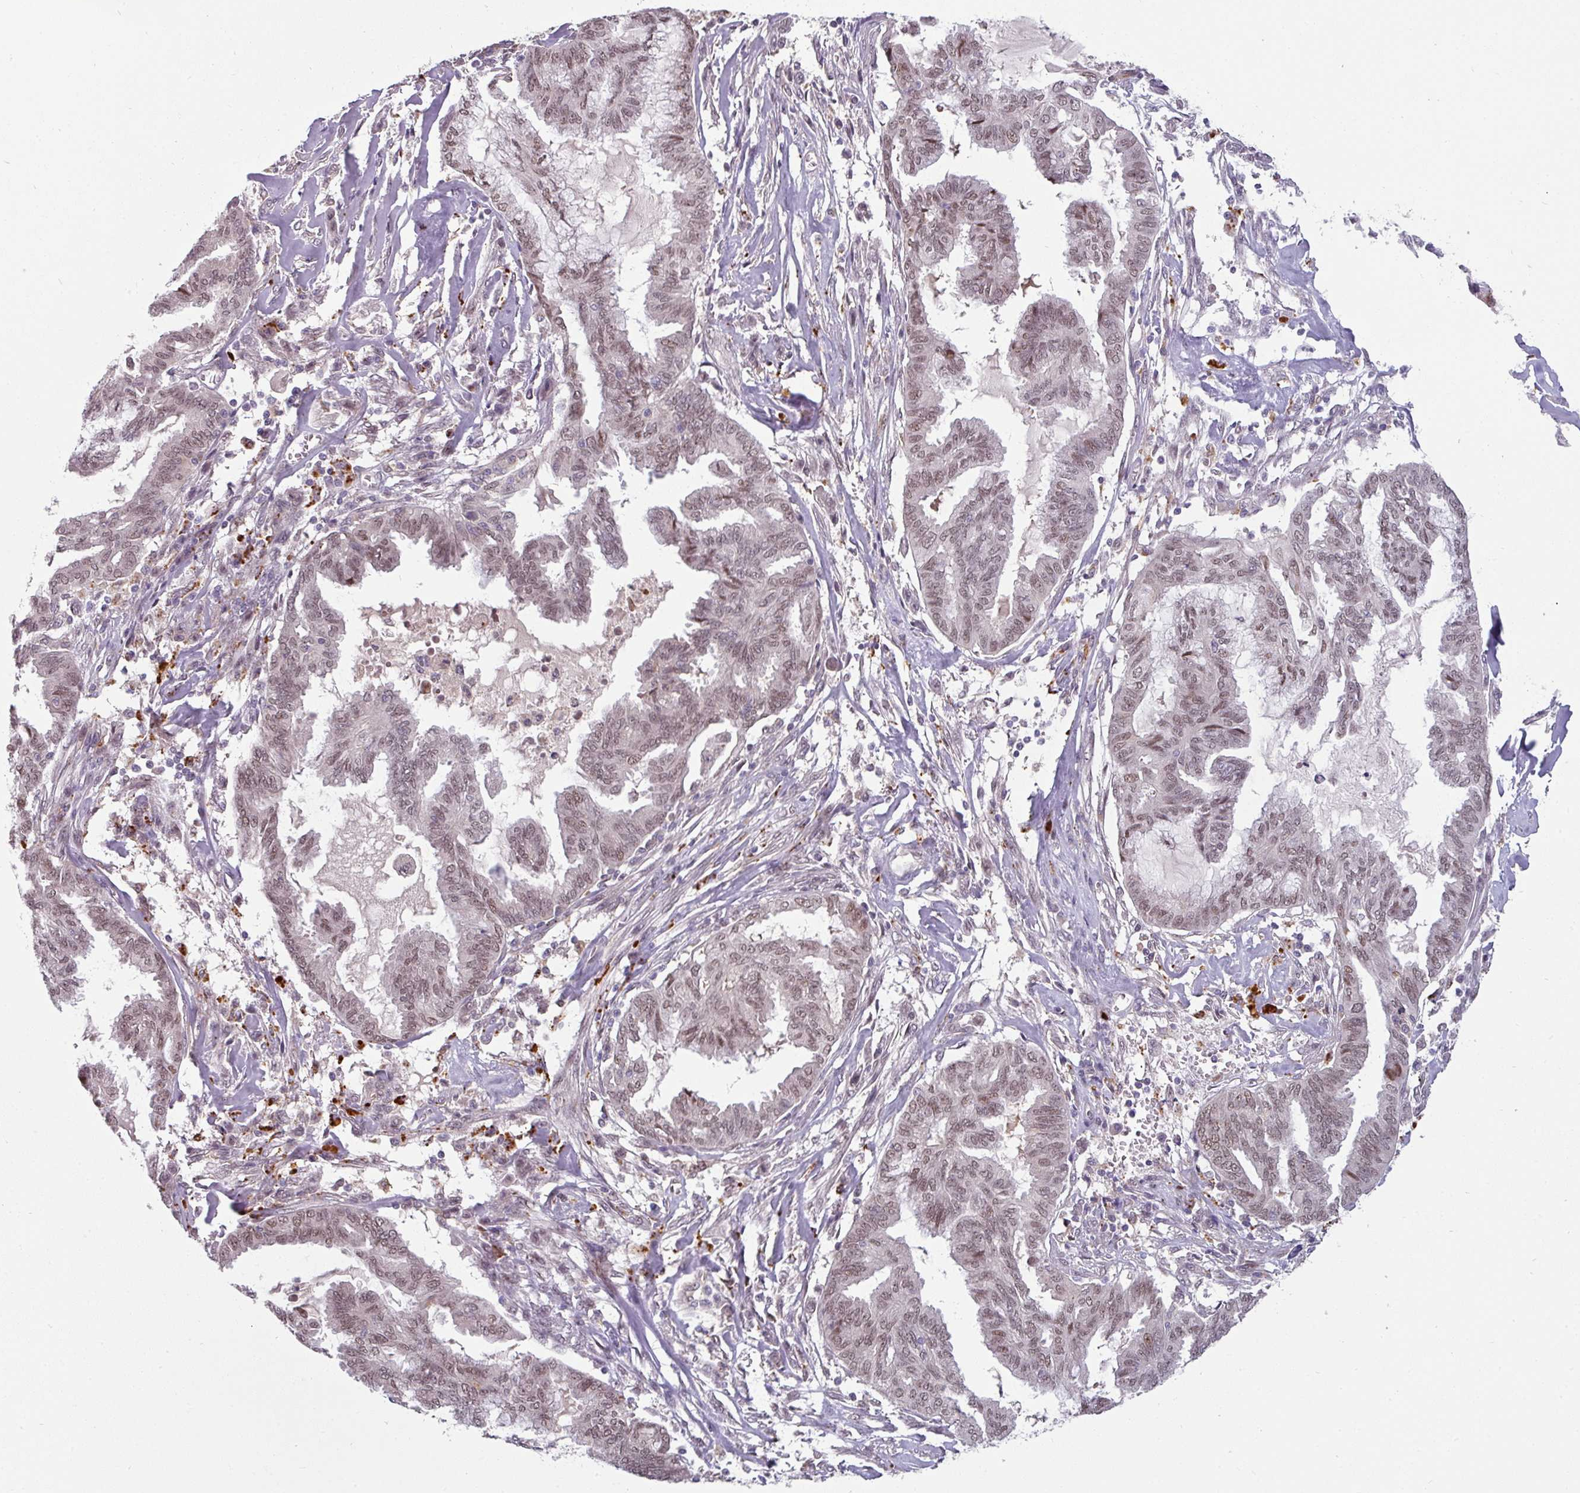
{"staining": {"intensity": "moderate", "quantity": ">75%", "location": "nuclear"}, "tissue": "endometrial cancer", "cell_type": "Tumor cells", "image_type": "cancer", "snomed": [{"axis": "morphology", "description": "Adenocarcinoma, NOS"}, {"axis": "topography", "description": "Endometrium"}], "caption": "There is medium levels of moderate nuclear expression in tumor cells of endometrial adenocarcinoma, as demonstrated by immunohistochemical staining (brown color).", "gene": "SWSAP1", "patient": {"sex": "female", "age": 86}}